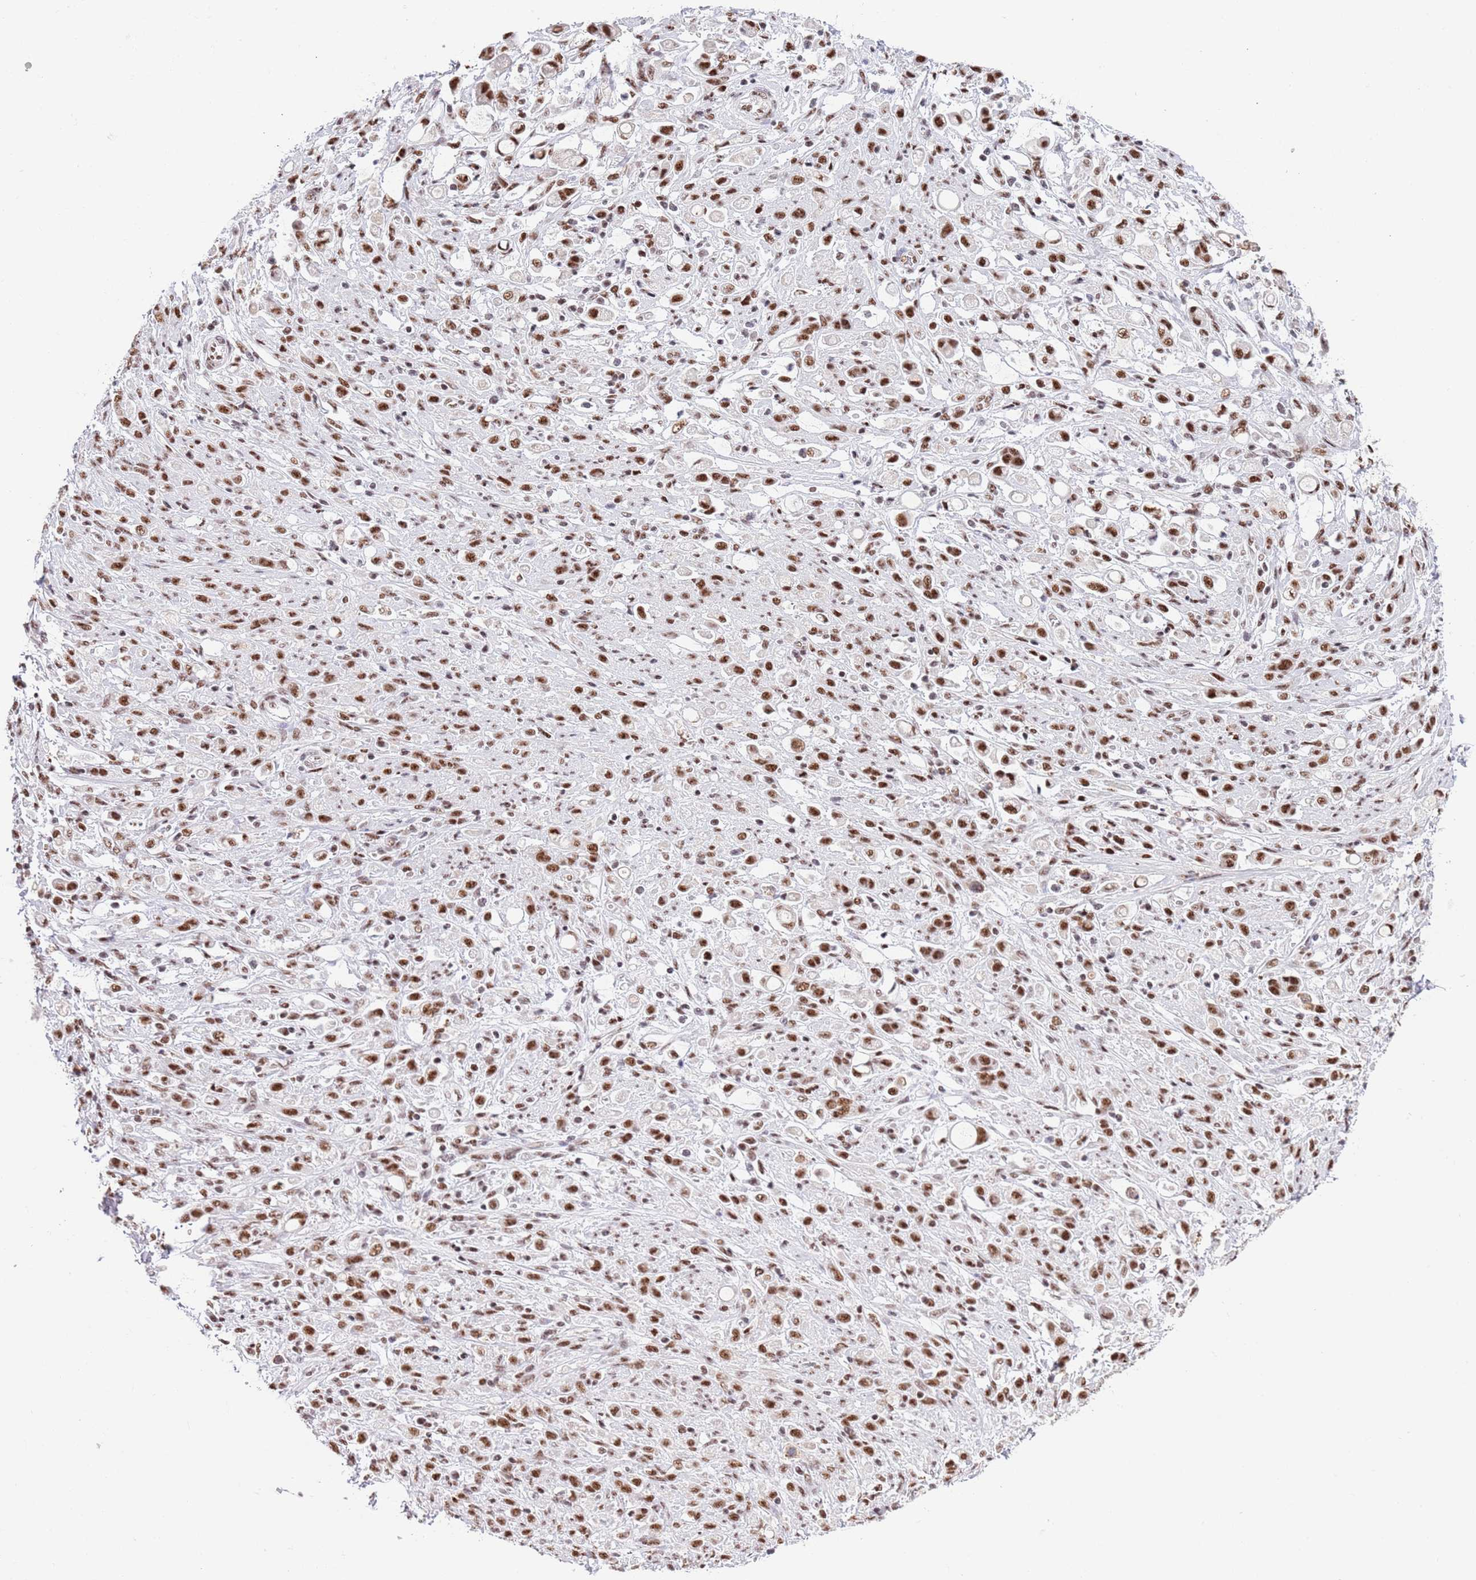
{"staining": {"intensity": "strong", "quantity": ">75%", "location": "nuclear"}, "tissue": "stomach cancer", "cell_type": "Tumor cells", "image_type": "cancer", "snomed": [{"axis": "morphology", "description": "Adenocarcinoma, NOS"}, {"axis": "topography", "description": "Stomach"}], "caption": "Protein positivity by IHC displays strong nuclear positivity in about >75% of tumor cells in adenocarcinoma (stomach).", "gene": "SF3A2", "patient": {"sex": "female", "age": 60}}